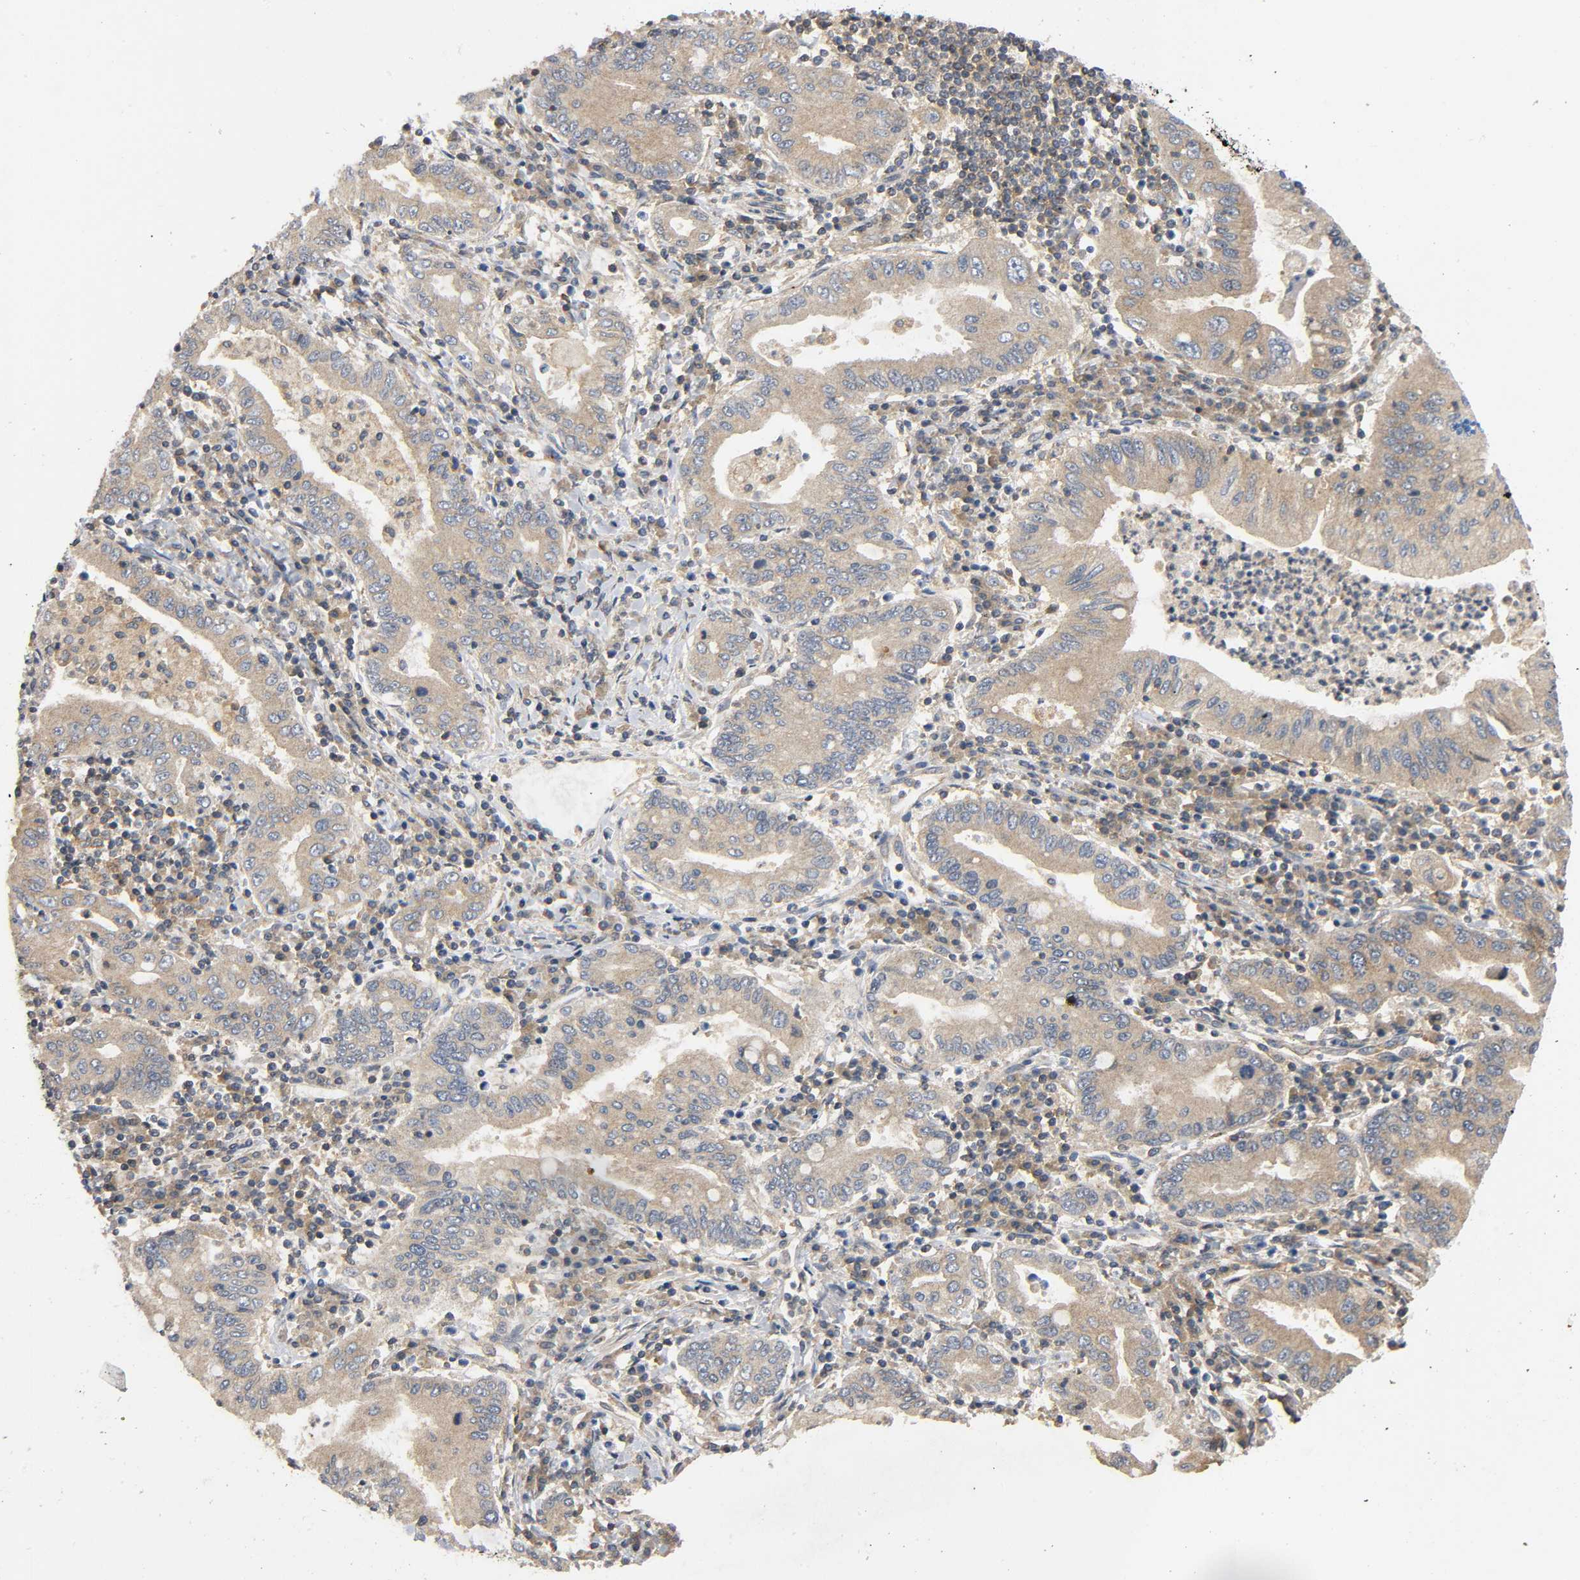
{"staining": {"intensity": "weak", "quantity": ">75%", "location": "cytoplasmic/membranous"}, "tissue": "stomach cancer", "cell_type": "Tumor cells", "image_type": "cancer", "snomed": [{"axis": "morphology", "description": "Normal tissue, NOS"}, {"axis": "morphology", "description": "Adenocarcinoma, NOS"}, {"axis": "topography", "description": "Esophagus"}, {"axis": "topography", "description": "Stomach, upper"}, {"axis": "topography", "description": "Peripheral nerve tissue"}], "caption": "A photomicrograph of human stomach cancer stained for a protein displays weak cytoplasmic/membranous brown staining in tumor cells.", "gene": "IKBKB", "patient": {"sex": "male", "age": 62}}